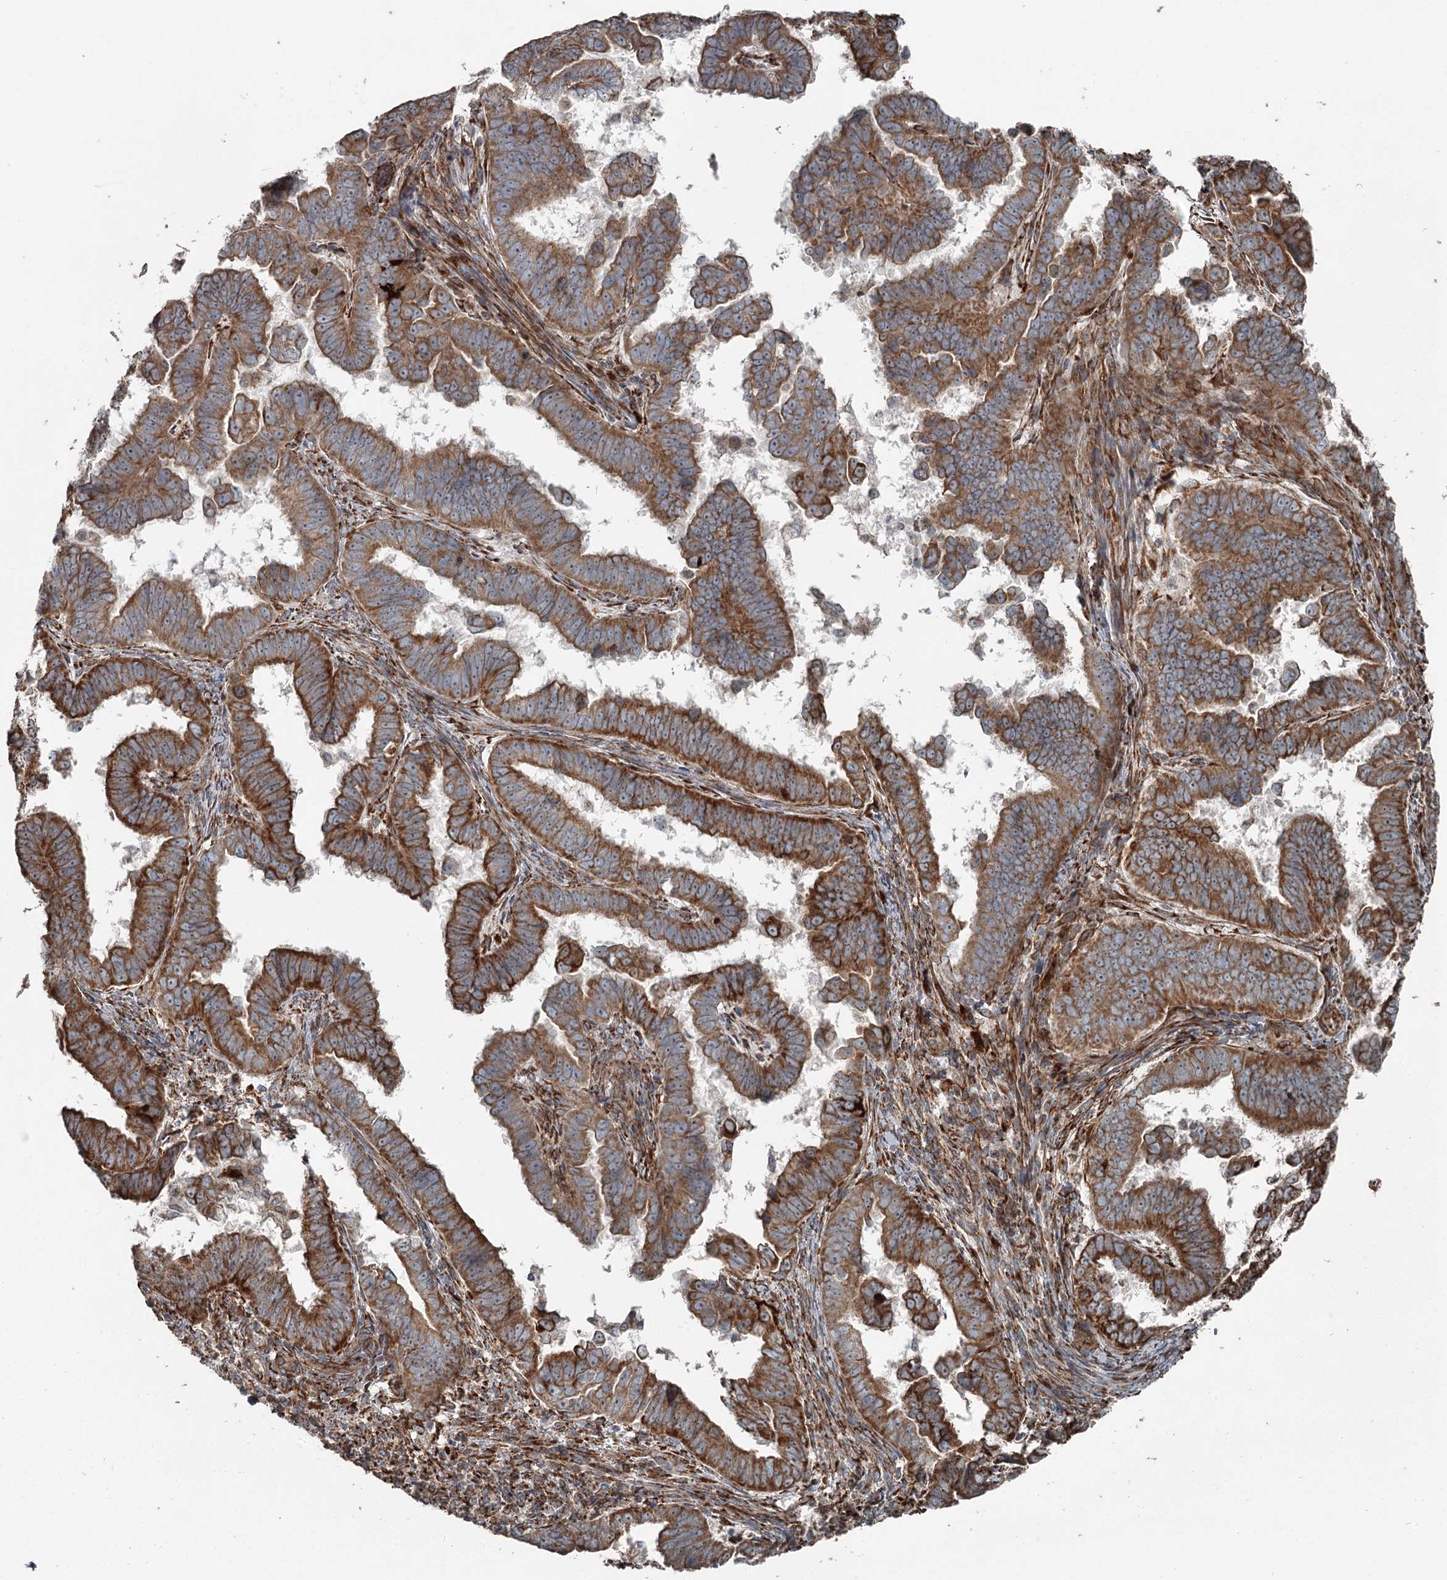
{"staining": {"intensity": "moderate", "quantity": ">75%", "location": "cytoplasmic/membranous"}, "tissue": "endometrial cancer", "cell_type": "Tumor cells", "image_type": "cancer", "snomed": [{"axis": "morphology", "description": "Adenocarcinoma, NOS"}, {"axis": "topography", "description": "Endometrium"}], "caption": "IHC micrograph of adenocarcinoma (endometrial) stained for a protein (brown), which shows medium levels of moderate cytoplasmic/membranous staining in about >75% of tumor cells.", "gene": "RASSF8", "patient": {"sex": "female", "age": 75}}